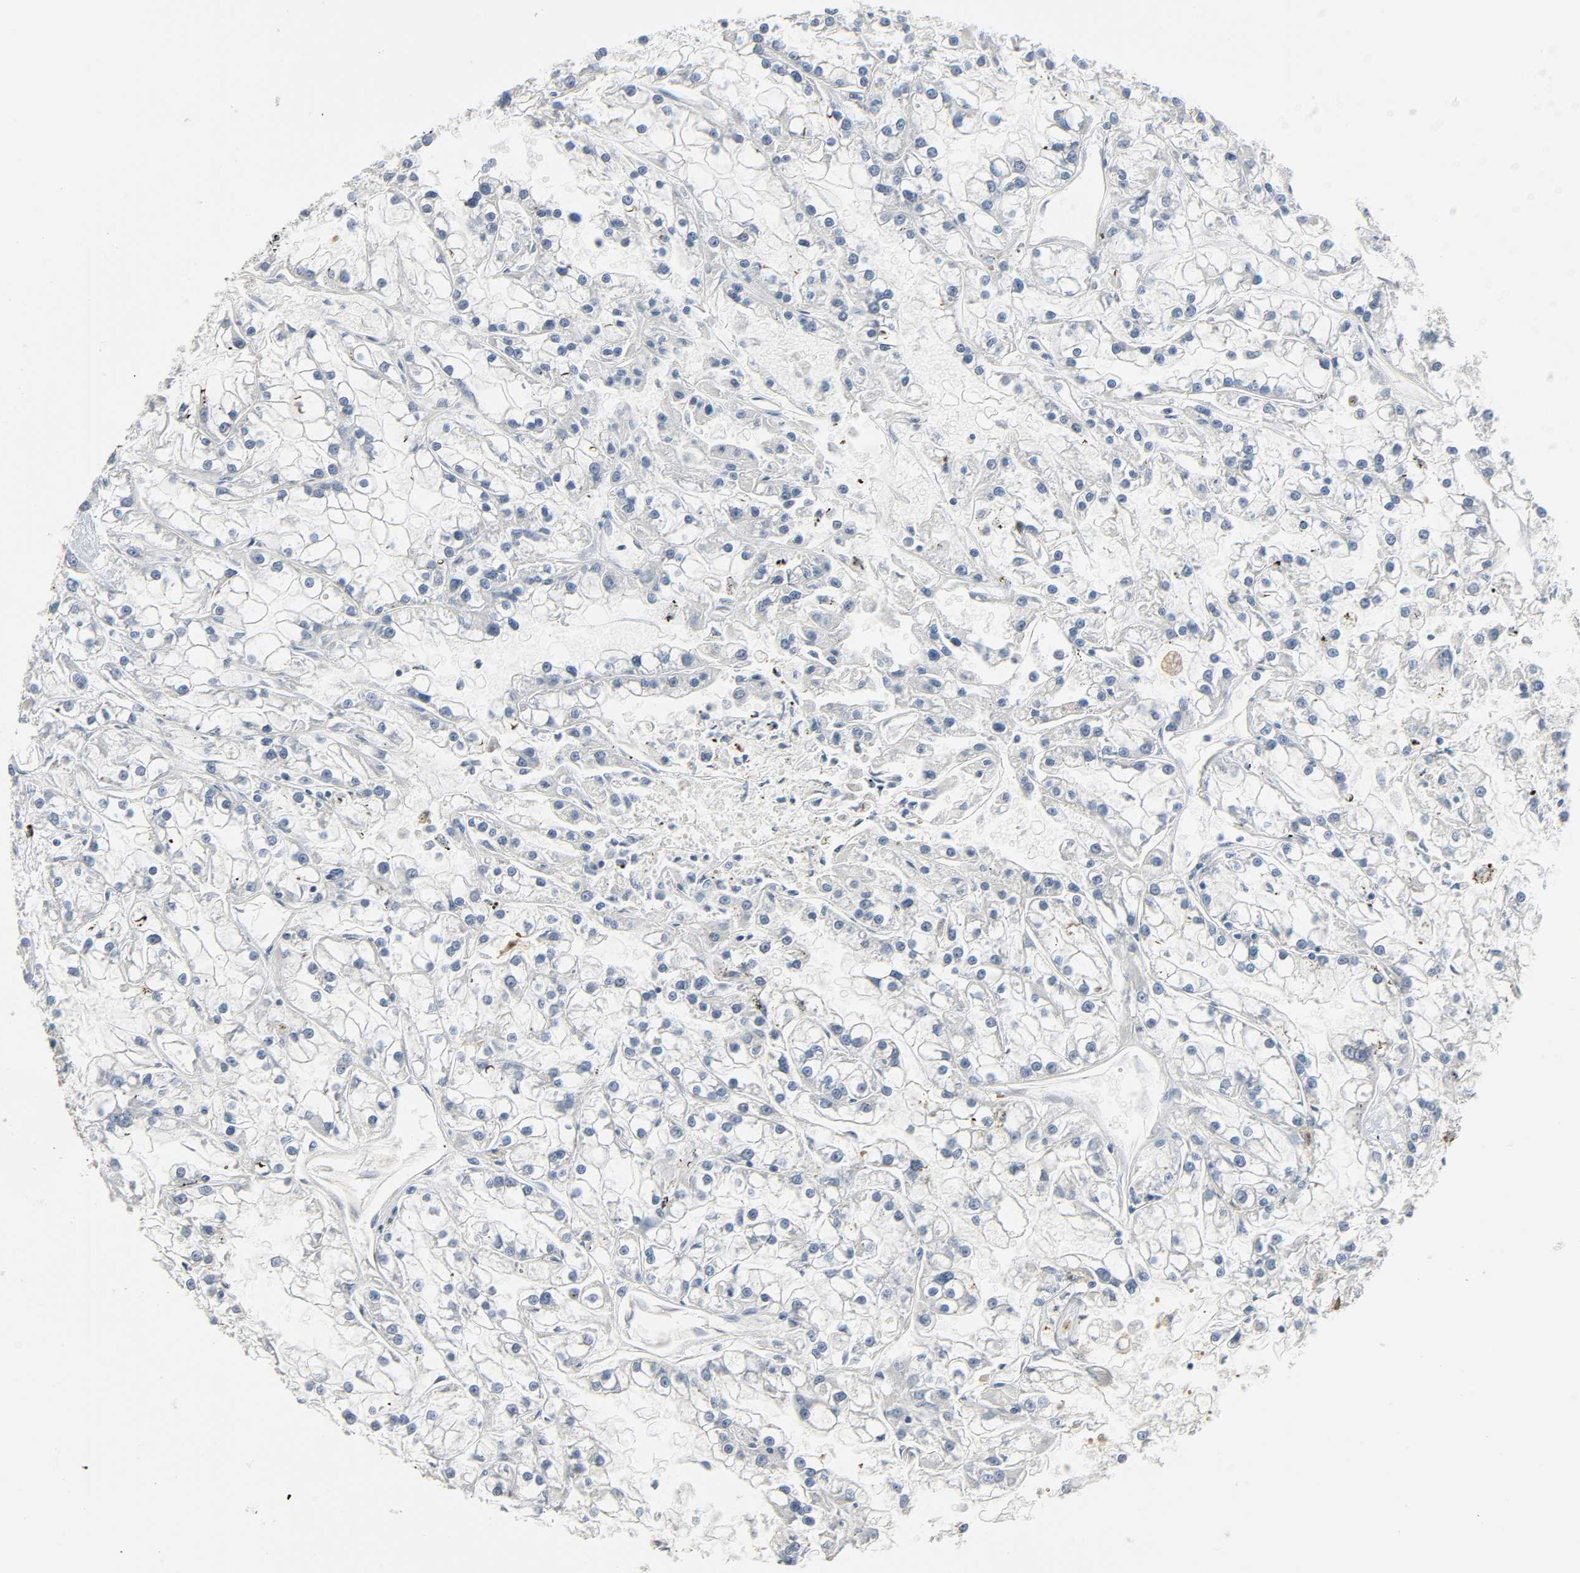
{"staining": {"intensity": "negative", "quantity": "none", "location": "none"}, "tissue": "renal cancer", "cell_type": "Tumor cells", "image_type": "cancer", "snomed": [{"axis": "morphology", "description": "Adenocarcinoma, NOS"}, {"axis": "topography", "description": "Kidney"}], "caption": "Tumor cells show no significant expression in renal cancer. (Immunohistochemistry, brightfield microscopy, high magnification).", "gene": "LIMCH1", "patient": {"sex": "female", "age": 52}}